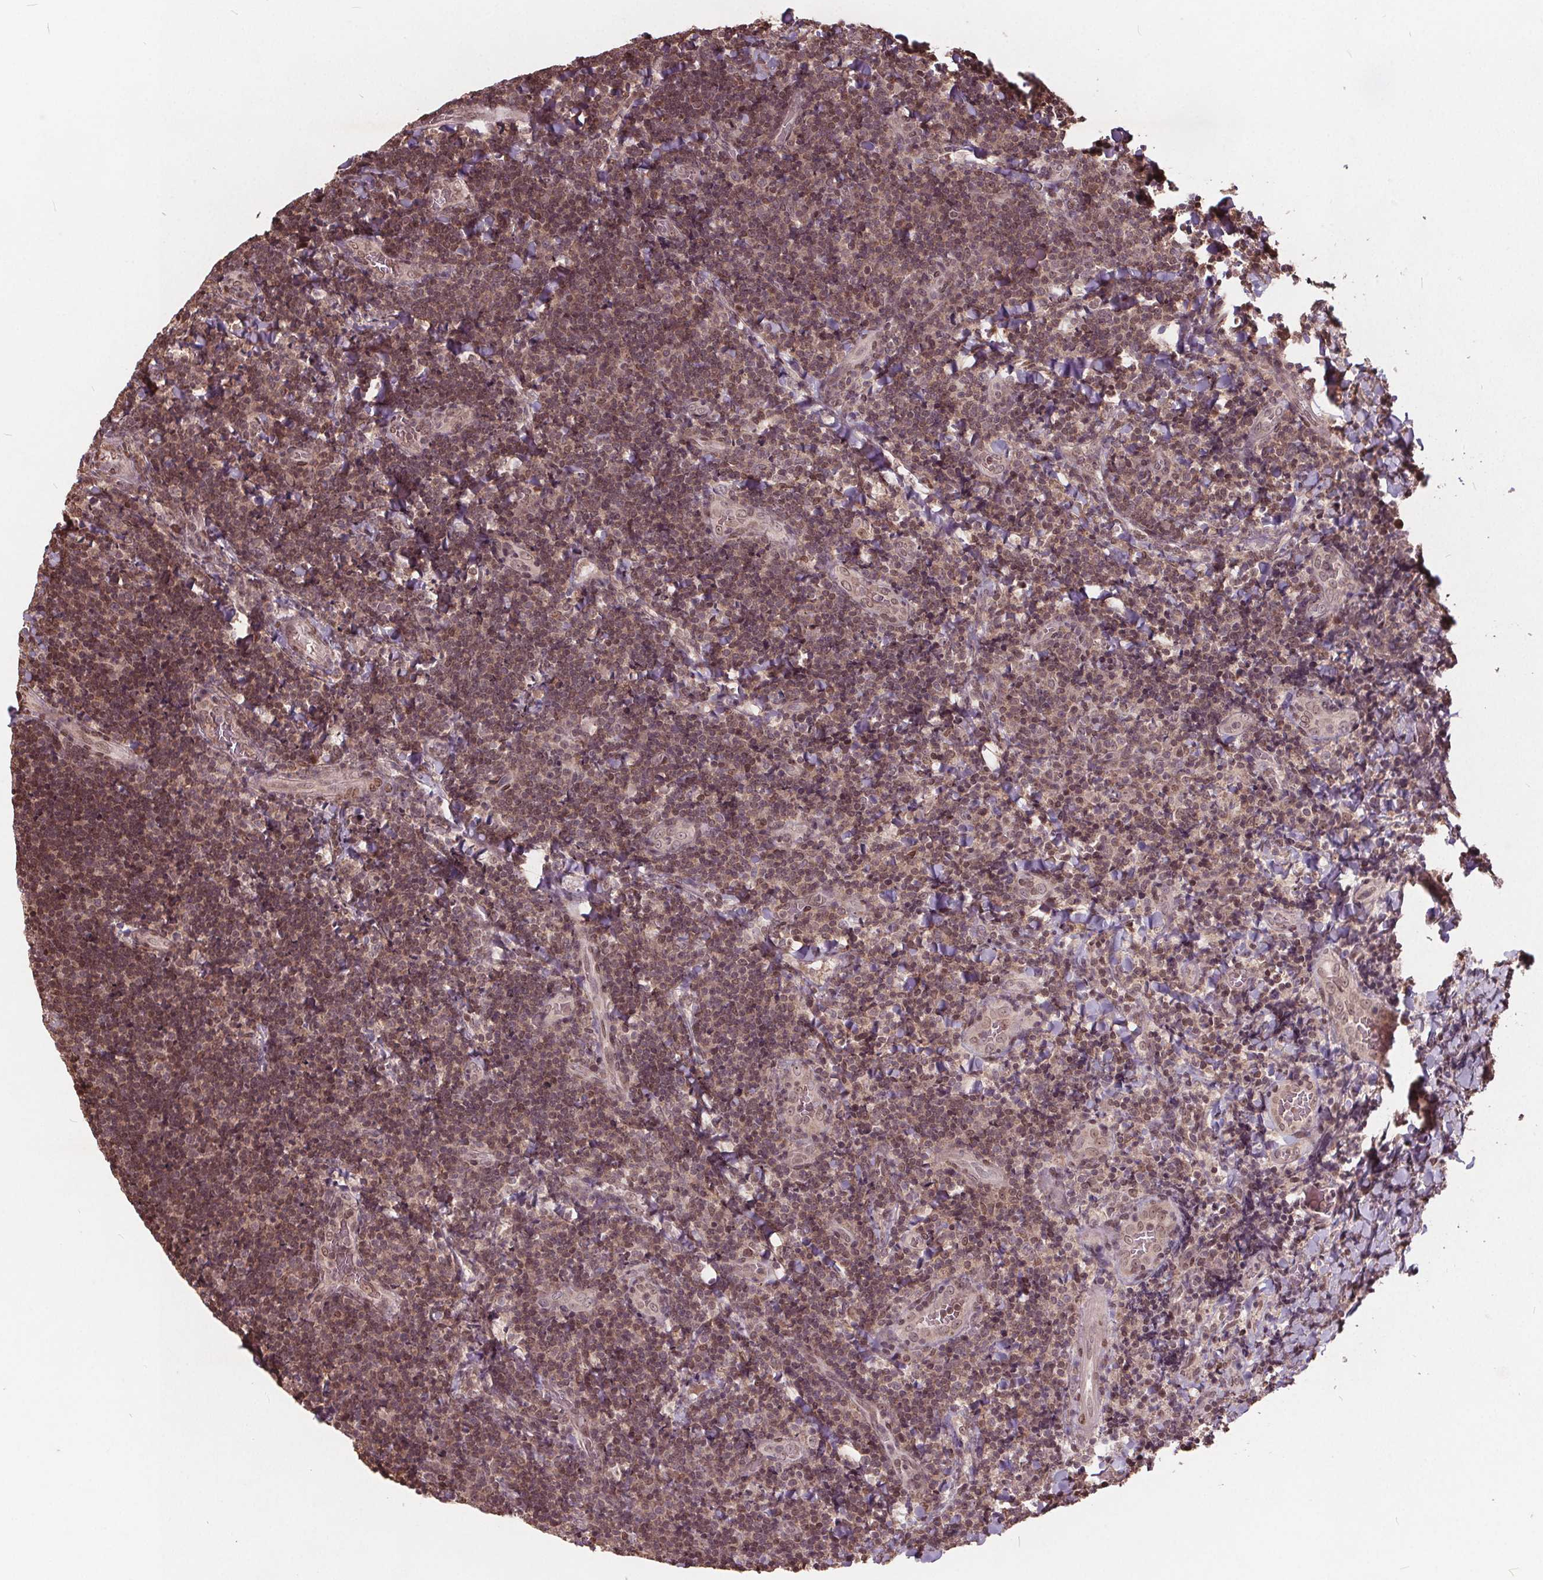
{"staining": {"intensity": "moderate", "quantity": "25%-75%", "location": "nuclear"}, "tissue": "tonsil", "cell_type": "Germinal center cells", "image_type": "normal", "snomed": [{"axis": "morphology", "description": "Normal tissue, NOS"}, {"axis": "topography", "description": "Tonsil"}], "caption": "This photomicrograph displays immunohistochemistry (IHC) staining of unremarkable human tonsil, with medium moderate nuclear staining in approximately 25%-75% of germinal center cells.", "gene": "HIF1AN", "patient": {"sex": "male", "age": 17}}